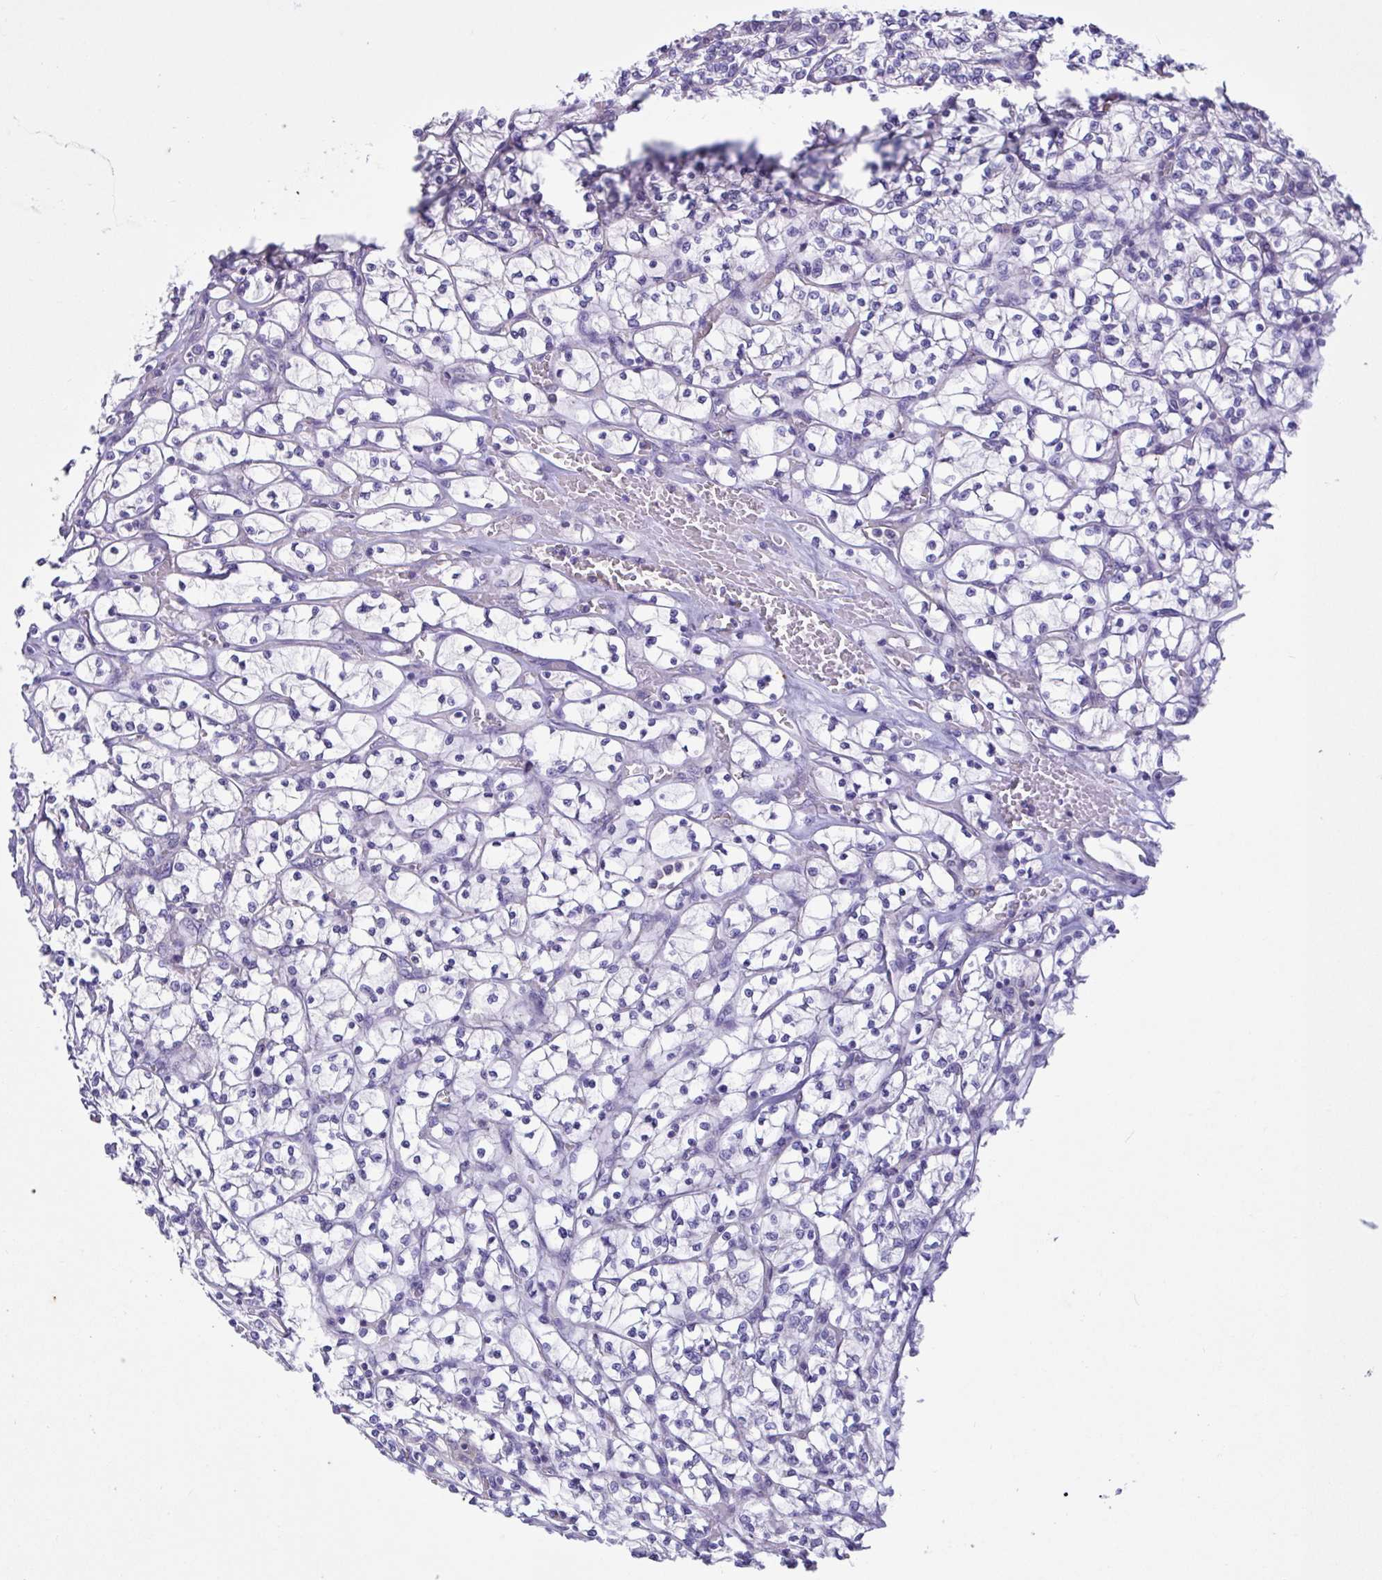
{"staining": {"intensity": "negative", "quantity": "none", "location": "none"}, "tissue": "renal cancer", "cell_type": "Tumor cells", "image_type": "cancer", "snomed": [{"axis": "morphology", "description": "Adenocarcinoma, NOS"}, {"axis": "topography", "description": "Kidney"}], "caption": "Renal cancer was stained to show a protein in brown. There is no significant staining in tumor cells.", "gene": "SLC66A1", "patient": {"sex": "female", "age": 64}}